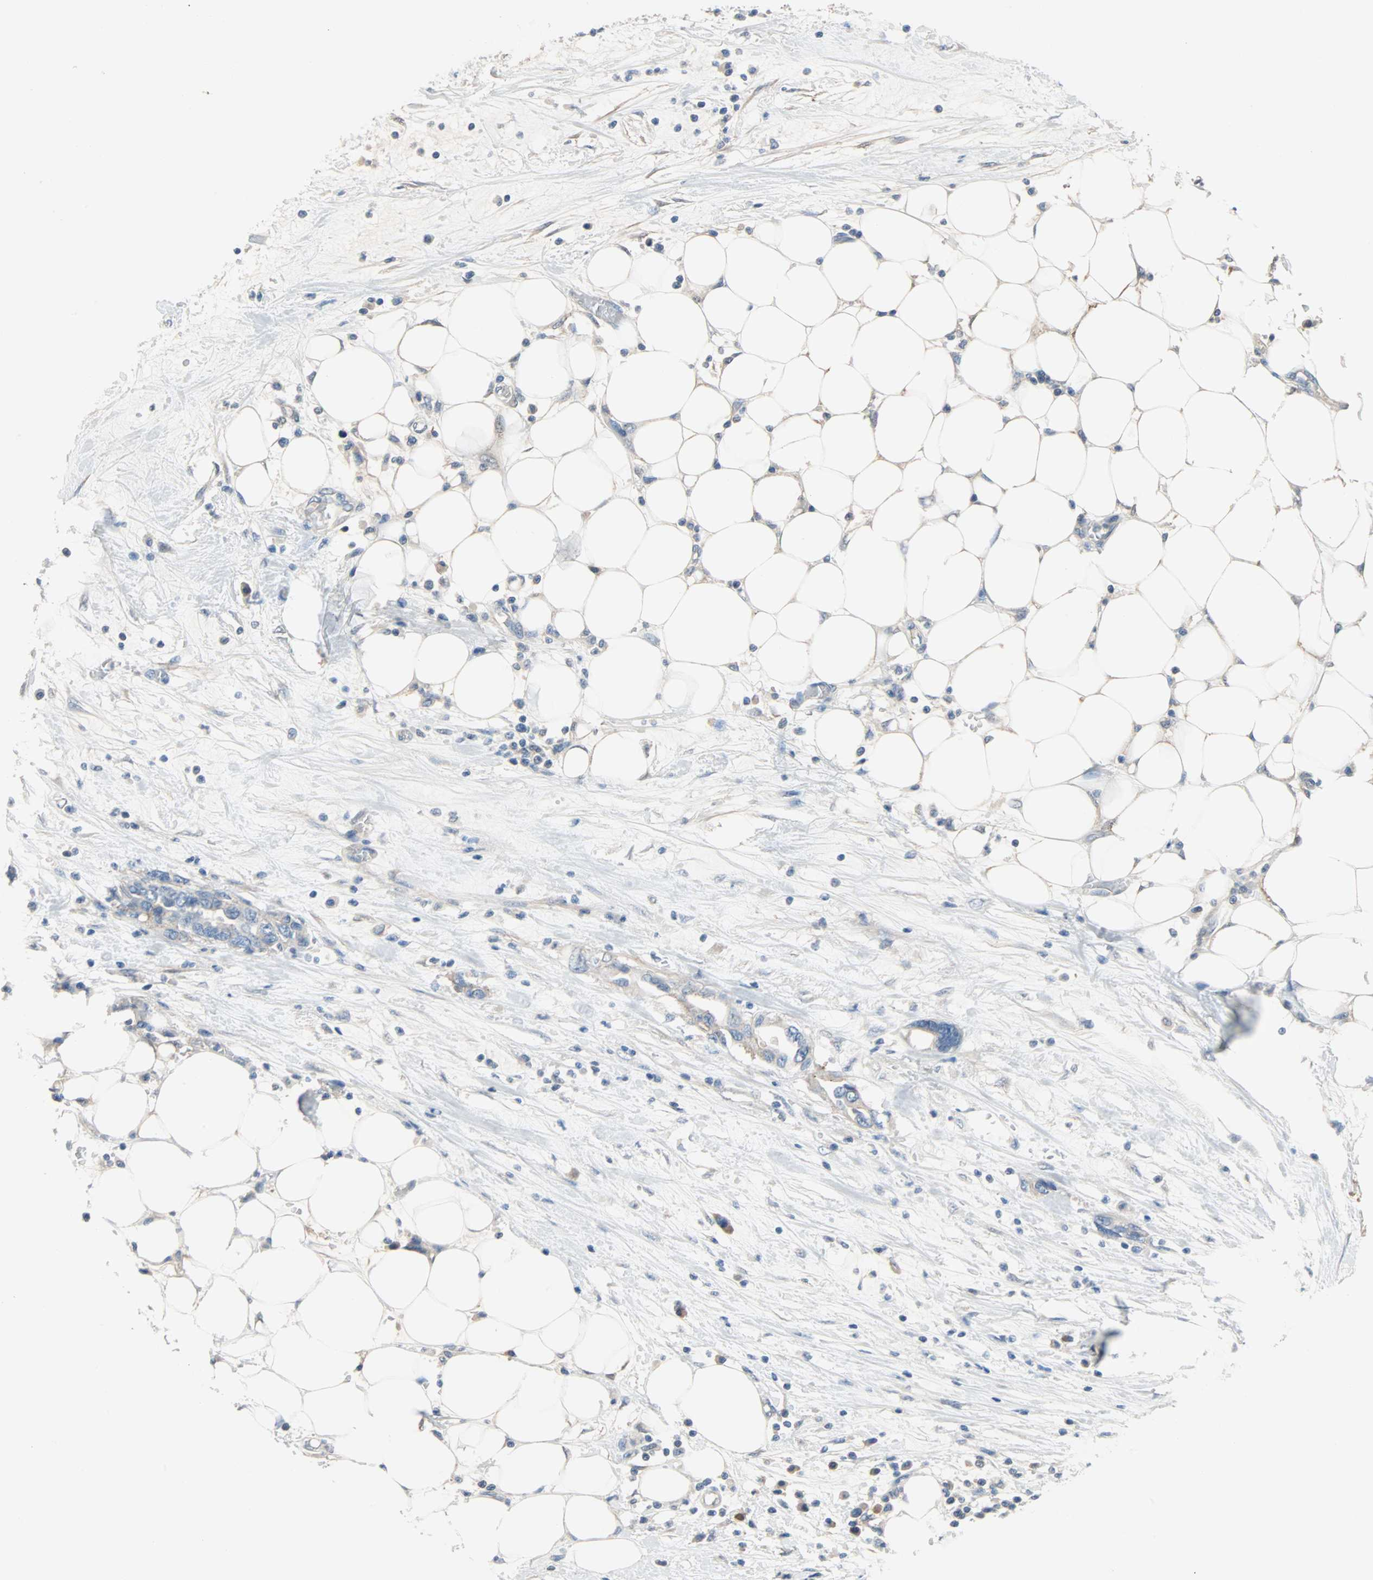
{"staining": {"intensity": "negative", "quantity": "none", "location": "none"}, "tissue": "pancreatic cancer", "cell_type": "Tumor cells", "image_type": "cancer", "snomed": [{"axis": "morphology", "description": "Adenocarcinoma, NOS"}, {"axis": "topography", "description": "Pancreas"}], "caption": "Immunohistochemical staining of pancreatic cancer exhibits no significant expression in tumor cells.", "gene": "TNFRSF12A", "patient": {"sex": "female", "age": 57}}